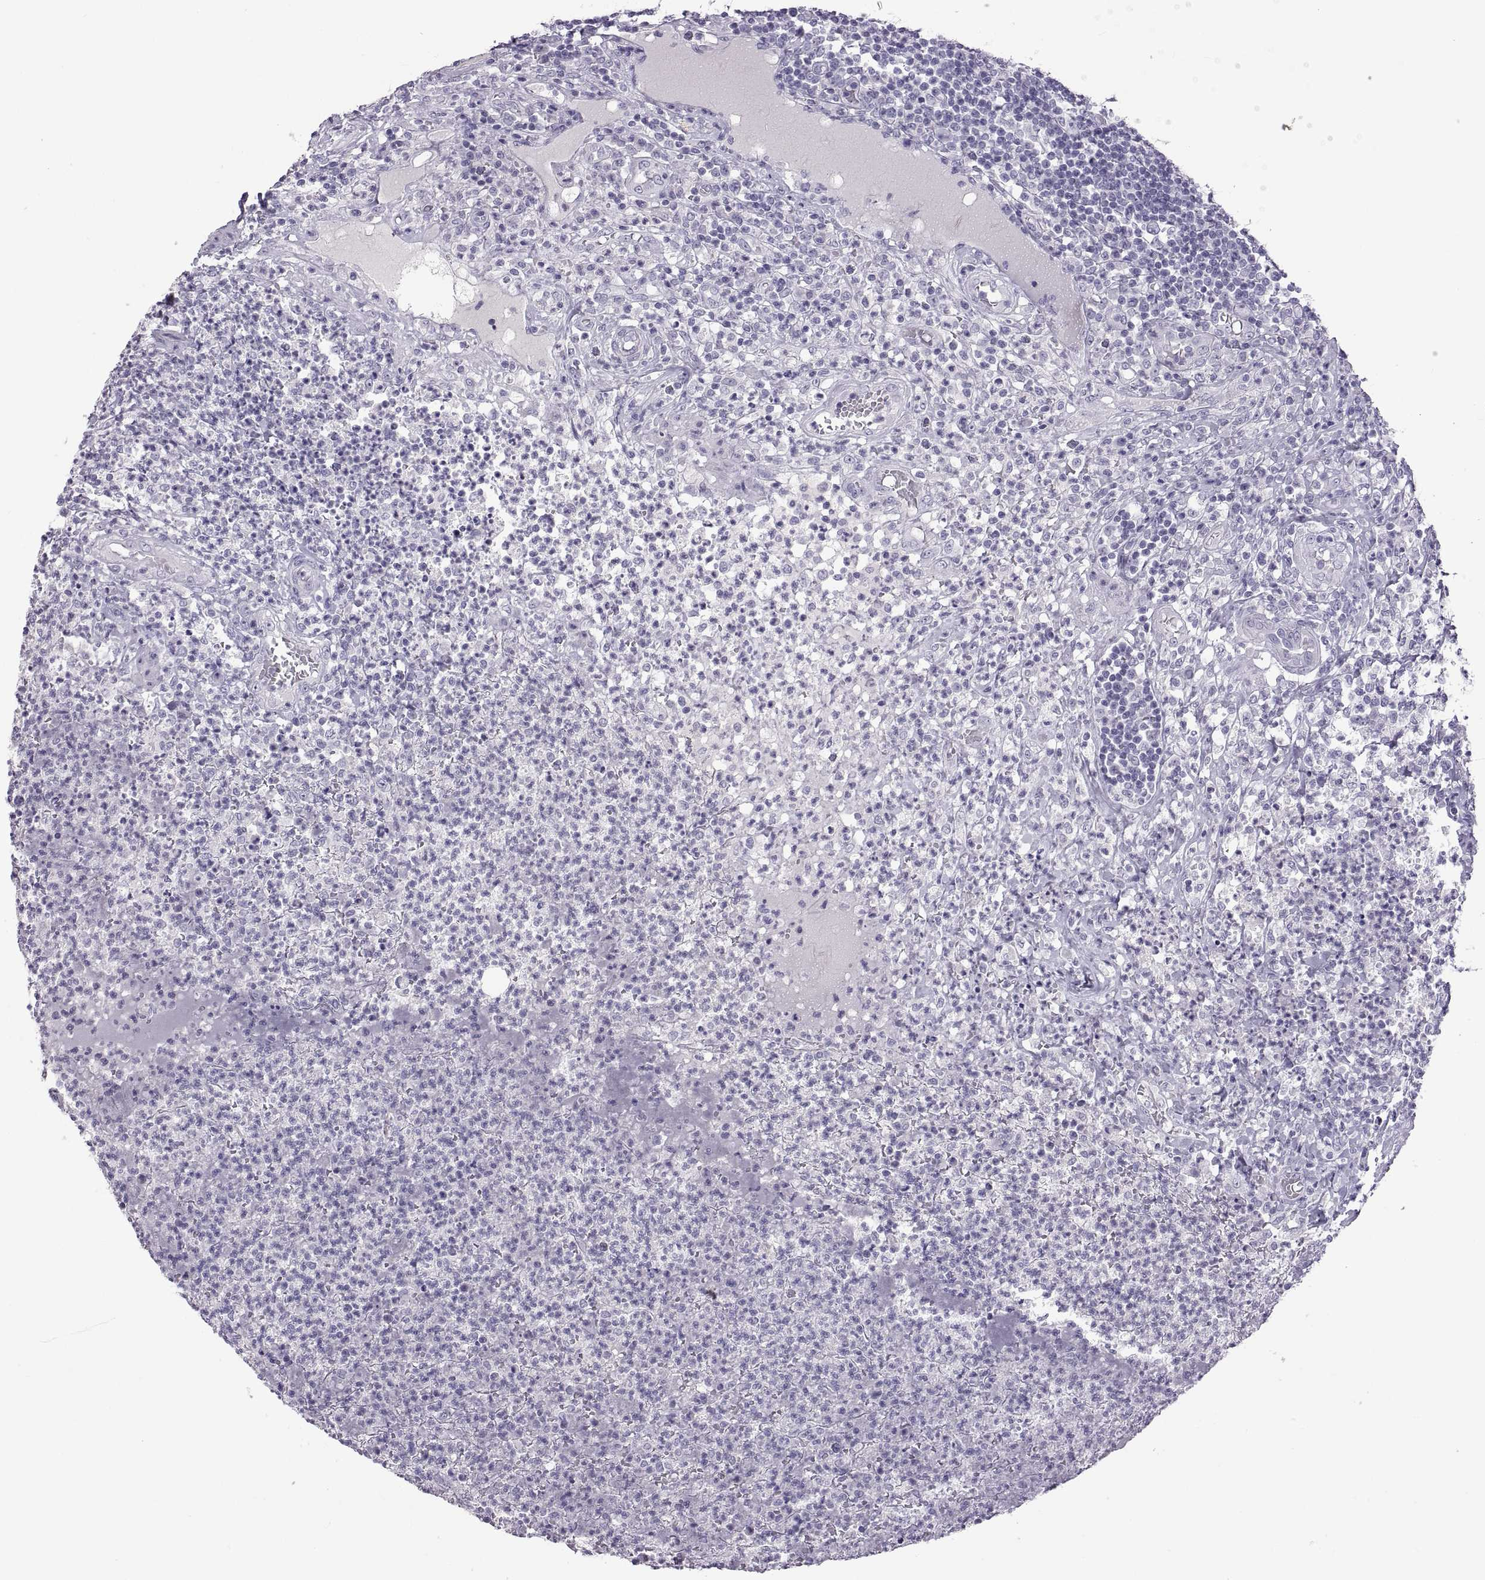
{"staining": {"intensity": "negative", "quantity": "none", "location": "none"}, "tissue": "appendix", "cell_type": "Glandular cells", "image_type": "normal", "snomed": [{"axis": "morphology", "description": "Normal tissue, NOS"}, {"axis": "morphology", "description": "Inflammation, NOS"}, {"axis": "topography", "description": "Appendix"}], "caption": "The image demonstrates no significant positivity in glandular cells of appendix. (DAB (3,3'-diaminobenzidine) immunohistochemistry with hematoxylin counter stain).", "gene": "RDM1", "patient": {"sex": "male", "age": 16}}